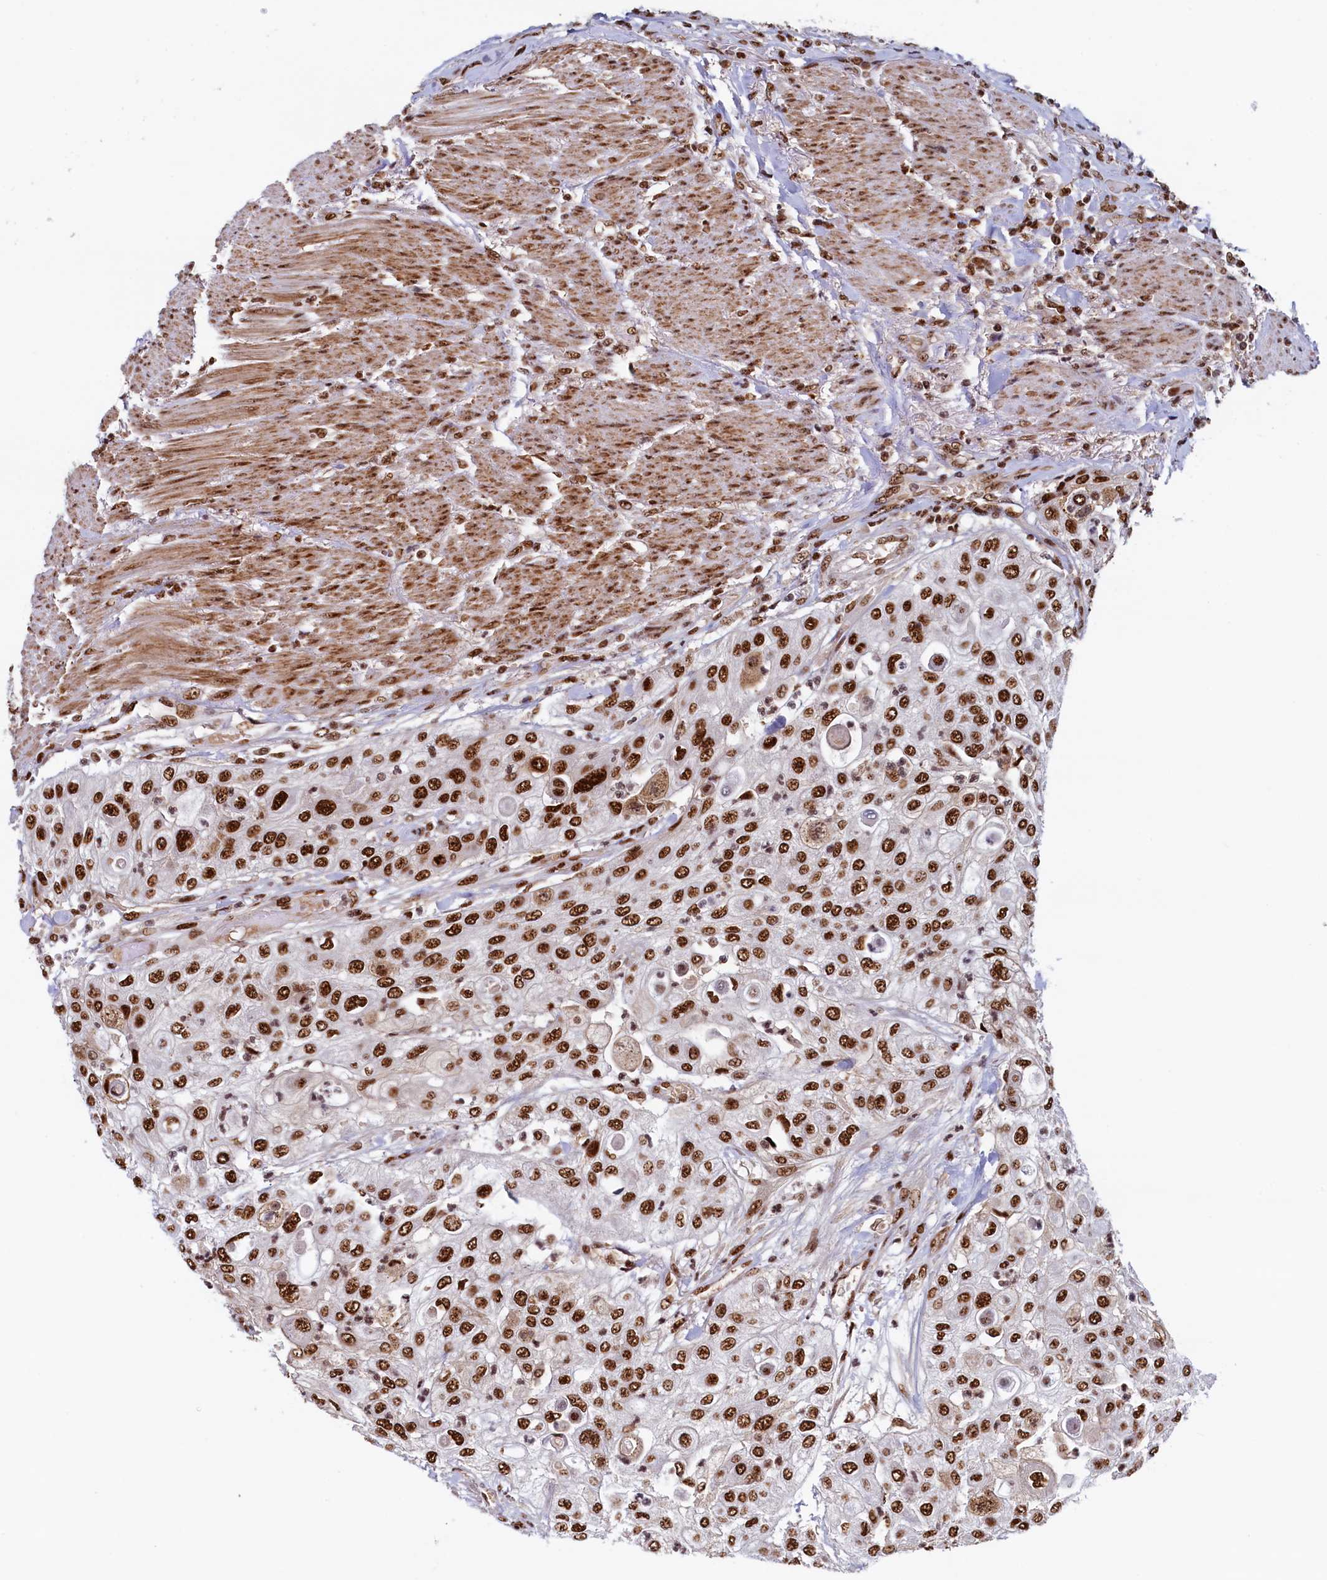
{"staining": {"intensity": "strong", "quantity": ">75%", "location": "nuclear"}, "tissue": "urothelial cancer", "cell_type": "Tumor cells", "image_type": "cancer", "snomed": [{"axis": "morphology", "description": "Urothelial carcinoma, High grade"}, {"axis": "topography", "description": "Urinary bladder"}], "caption": "Protein expression analysis of human urothelial cancer reveals strong nuclear staining in about >75% of tumor cells. The staining is performed using DAB brown chromogen to label protein expression. The nuclei are counter-stained blue using hematoxylin.", "gene": "ZC3H18", "patient": {"sex": "female", "age": 79}}